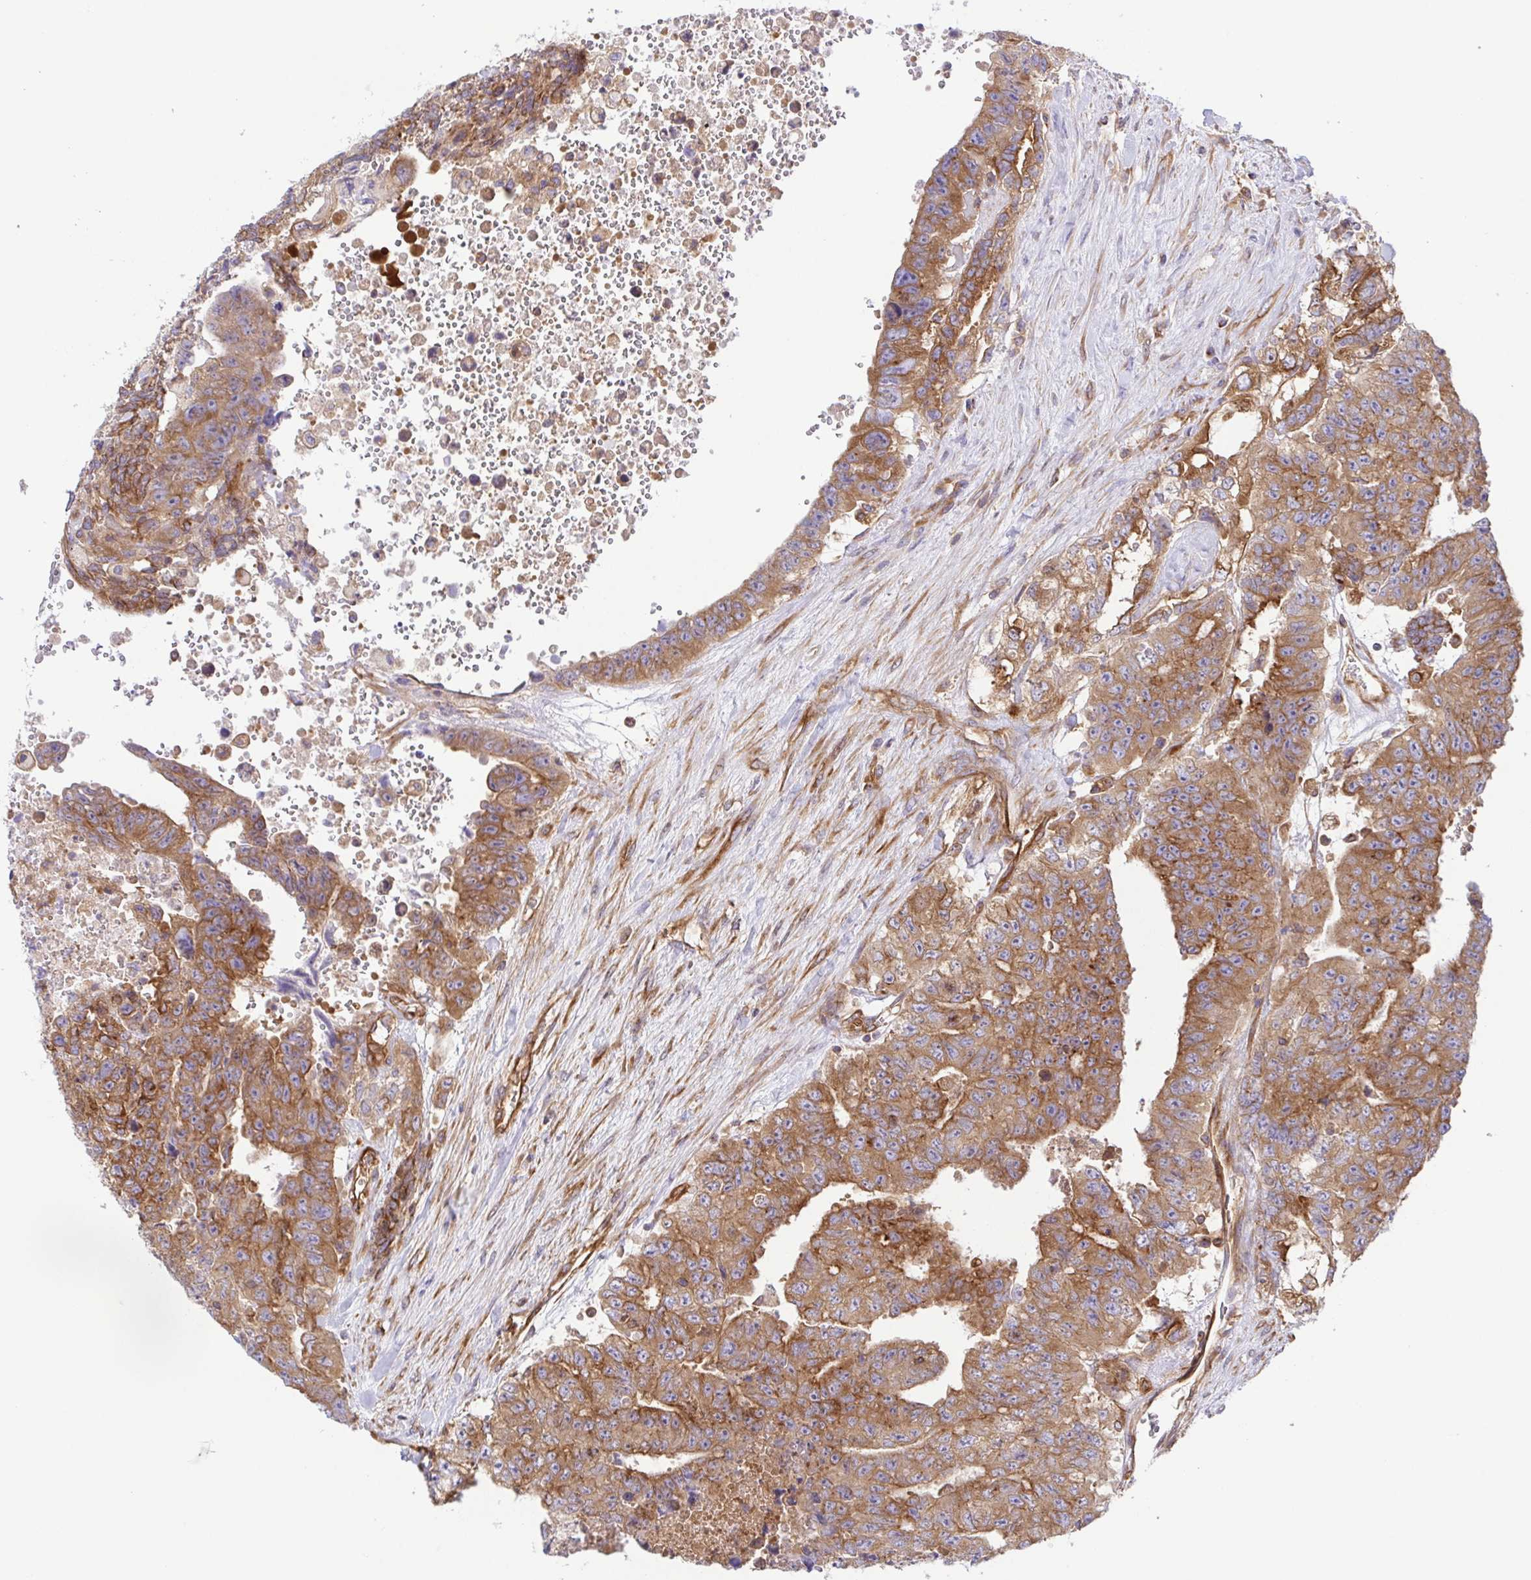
{"staining": {"intensity": "moderate", "quantity": ">75%", "location": "cytoplasmic/membranous"}, "tissue": "testis cancer", "cell_type": "Tumor cells", "image_type": "cancer", "snomed": [{"axis": "morphology", "description": "Carcinoma, Embryonal, NOS"}, {"axis": "topography", "description": "Testis"}], "caption": "A brown stain highlights moderate cytoplasmic/membranous staining of a protein in human embryonal carcinoma (testis) tumor cells. Immunohistochemistry (ihc) stains the protein of interest in brown and the nuclei are stained blue.", "gene": "KIF5B", "patient": {"sex": "male", "age": 24}}